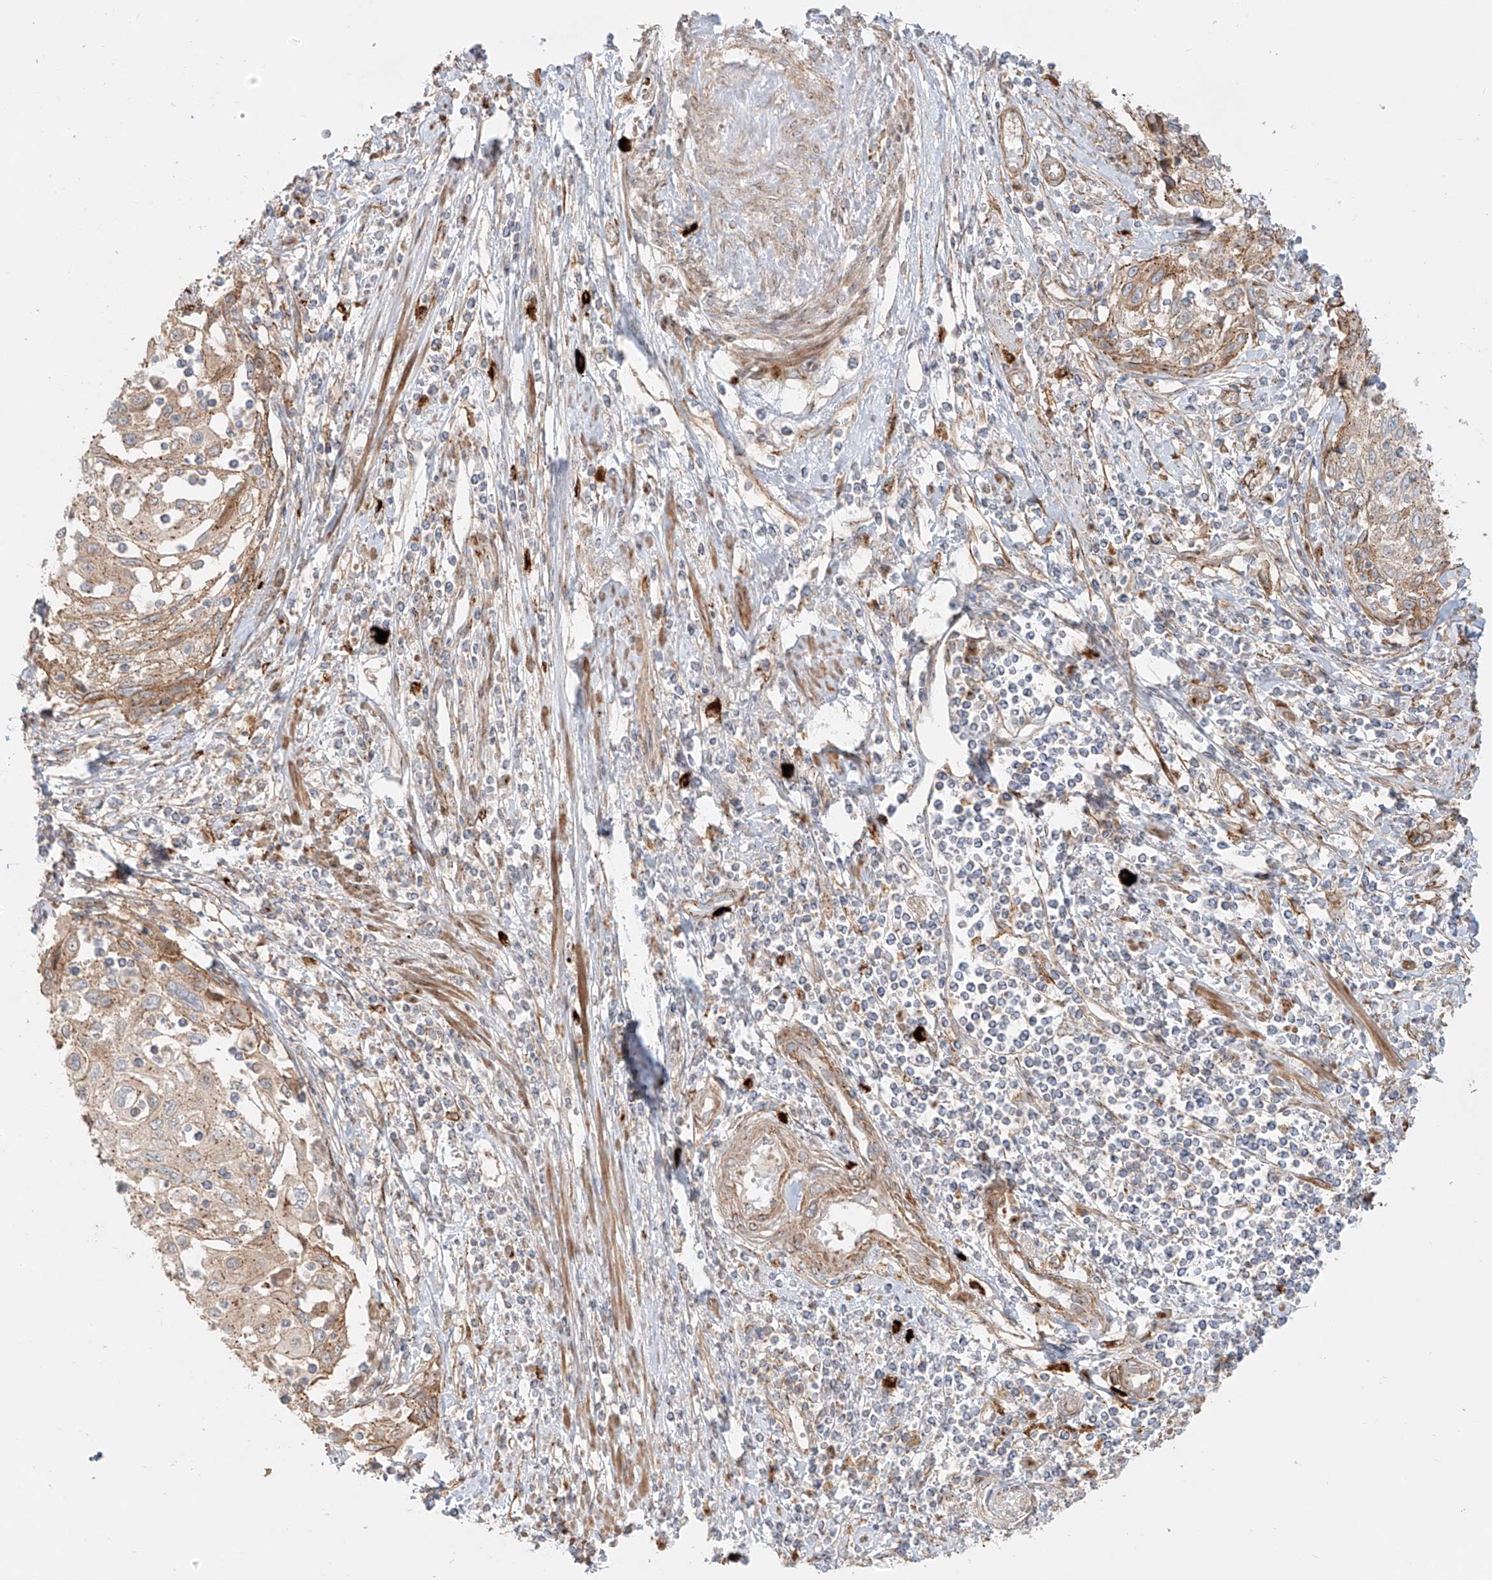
{"staining": {"intensity": "weak", "quantity": ">75%", "location": "cytoplasmic/membranous"}, "tissue": "cervical cancer", "cell_type": "Tumor cells", "image_type": "cancer", "snomed": [{"axis": "morphology", "description": "Squamous cell carcinoma, NOS"}, {"axis": "topography", "description": "Cervix"}], "caption": "An IHC histopathology image of tumor tissue is shown. Protein staining in brown shows weak cytoplasmic/membranous positivity in squamous cell carcinoma (cervical) within tumor cells.", "gene": "ZNF287", "patient": {"sex": "female", "age": 70}}